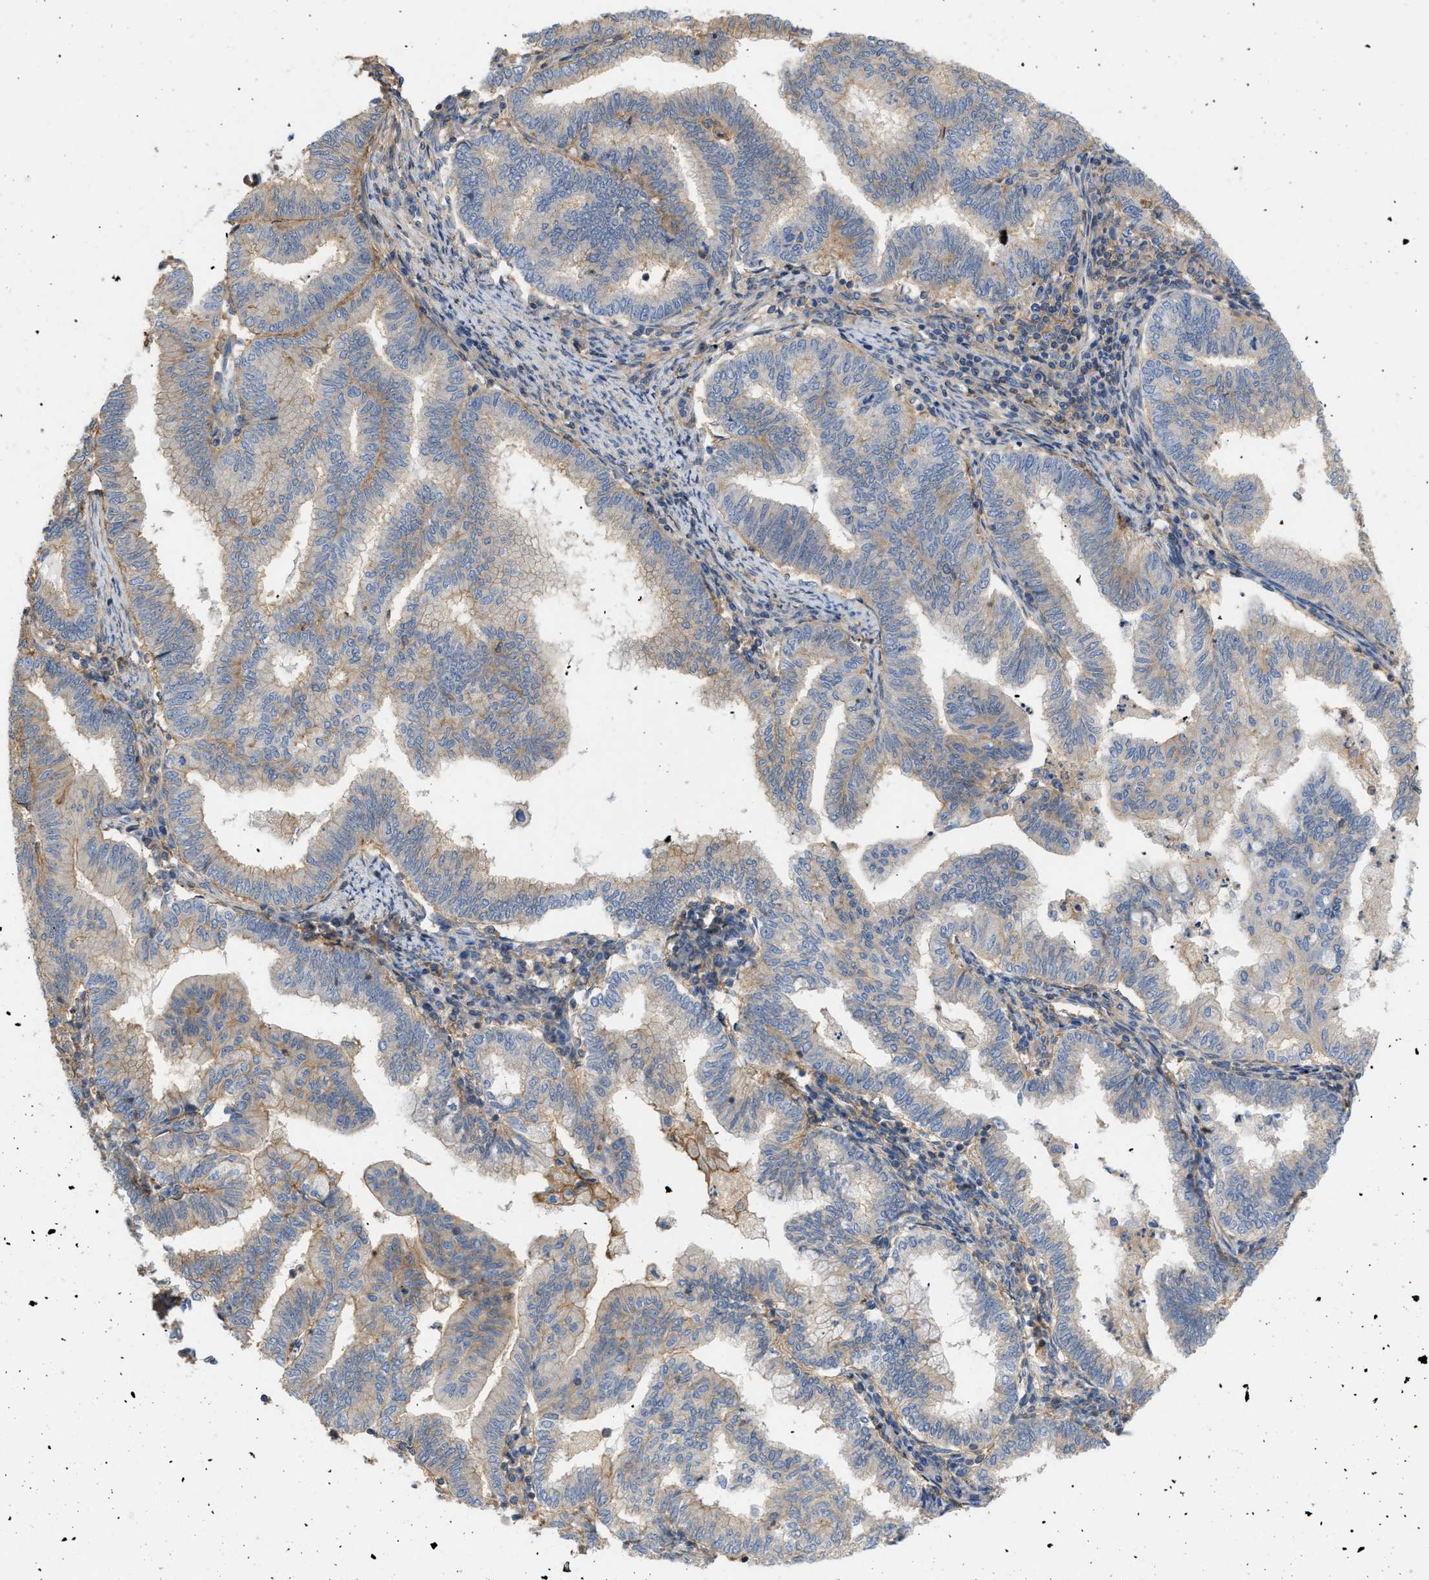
{"staining": {"intensity": "moderate", "quantity": "<25%", "location": "cytoplasmic/membranous"}, "tissue": "endometrial cancer", "cell_type": "Tumor cells", "image_type": "cancer", "snomed": [{"axis": "morphology", "description": "Polyp, NOS"}, {"axis": "morphology", "description": "Adenocarcinoma, NOS"}, {"axis": "morphology", "description": "Adenoma, NOS"}, {"axis": "topography", "description": "Endometrium"}], "caption": "This image exhibits immunohistochemistry (IHC) staining of human endometrial cancer (polyp), with low moderate cytoplasmic/membranous staining in approximately <25% of tumor cells.", "gene": "GNB4", "patient": {"sex": "female", "age": 79}}